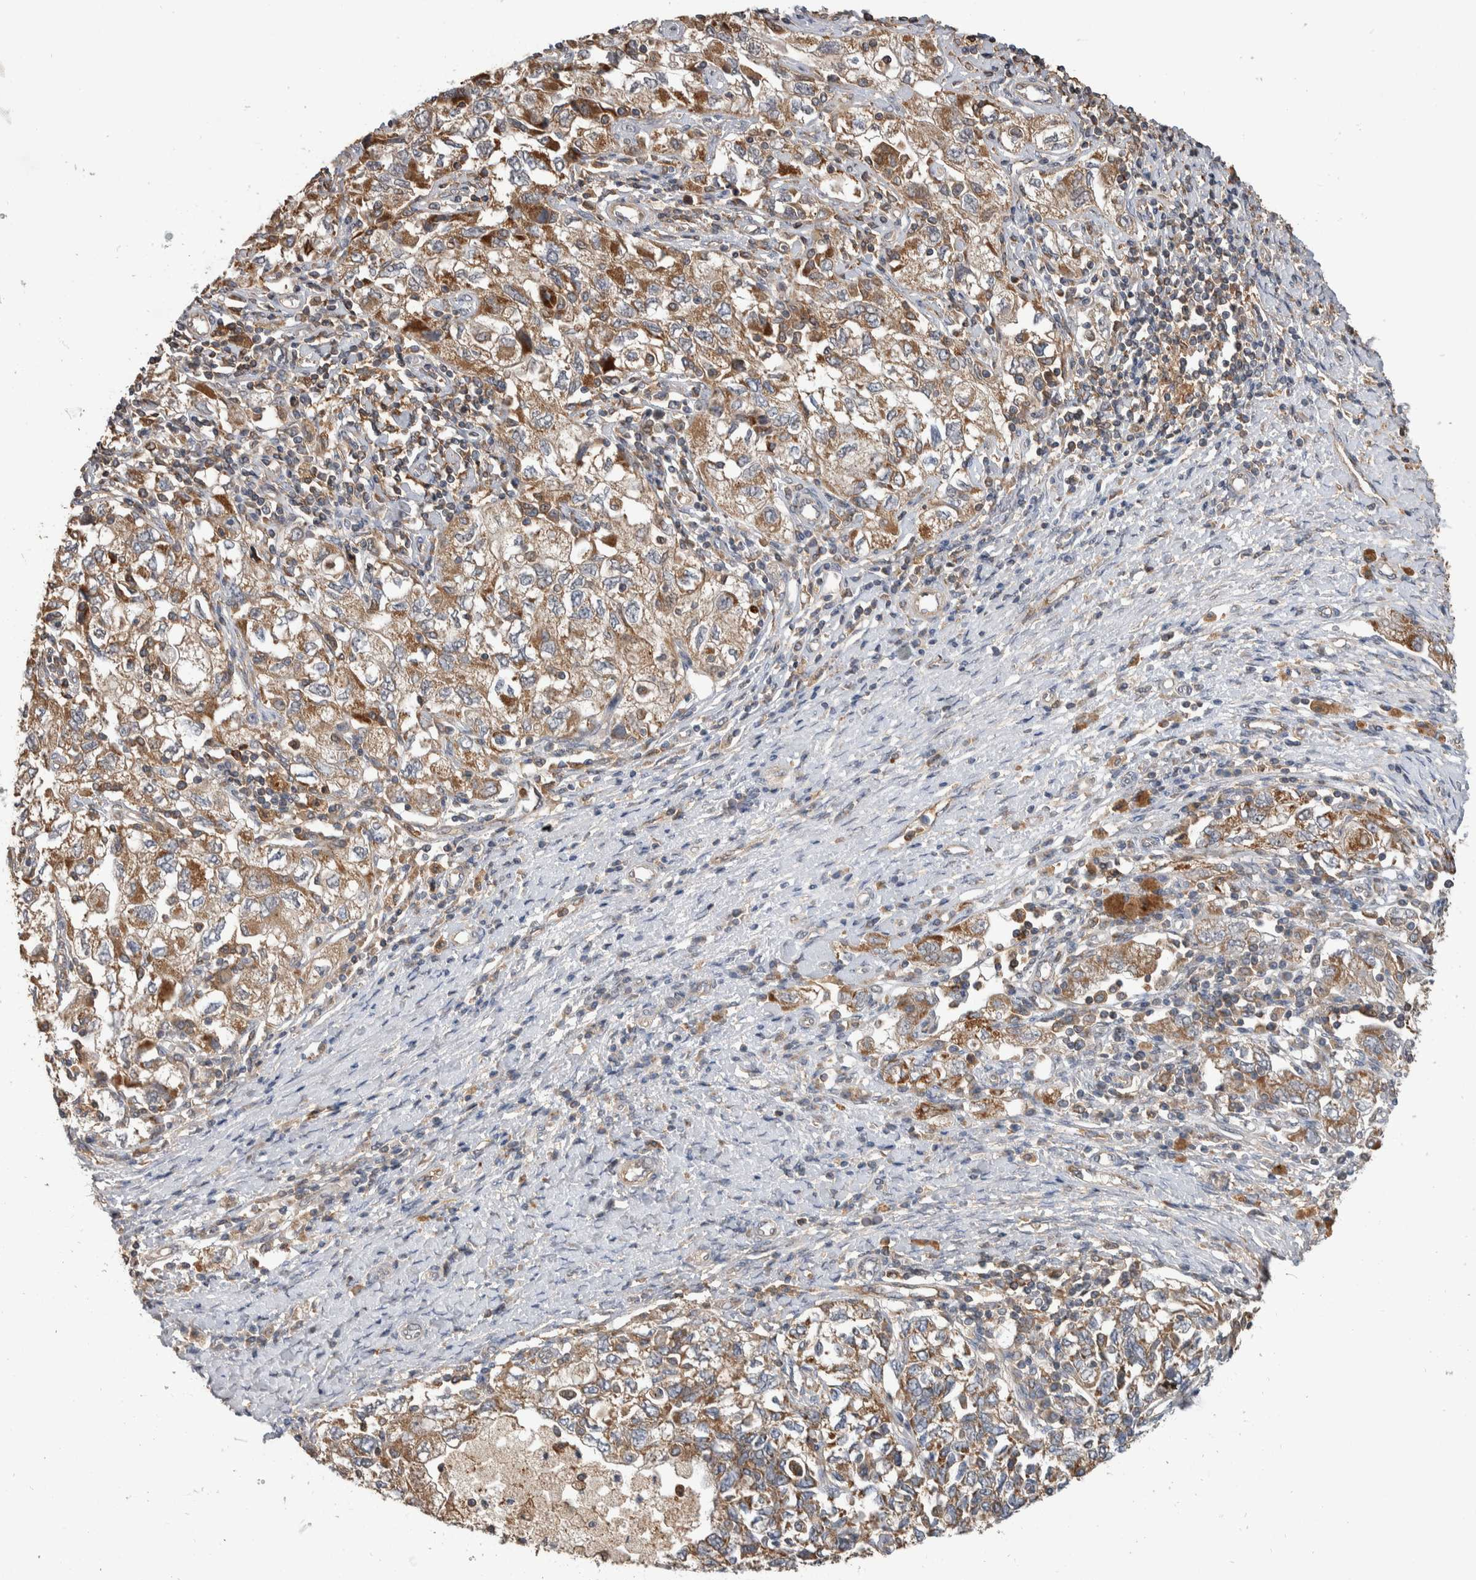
{"staining": {"intensity": "weak", "quantity": ">75%", "location": "cytoplasmic/membranous"}, "tissue": "ovarian cancer", "cell_type": "Tumor cells", "image_type": "cancer", "snomed": [{"axis": "morphology", "description": "Carcinoma, NOS"}, {"axis": "morphology", "description": "Cystadenocarcinoma, serous, NOS"}, {"axis": "topography", "description": "Ovary"}], "caption": "Human ovarian cancer stained for a protein (brown) demonstrates weak cytoplasmic/membranous positive staining in about >75% of tumor cells.", "gene": "SDCBP", "patient": {"sex": "female", "age": 69}}